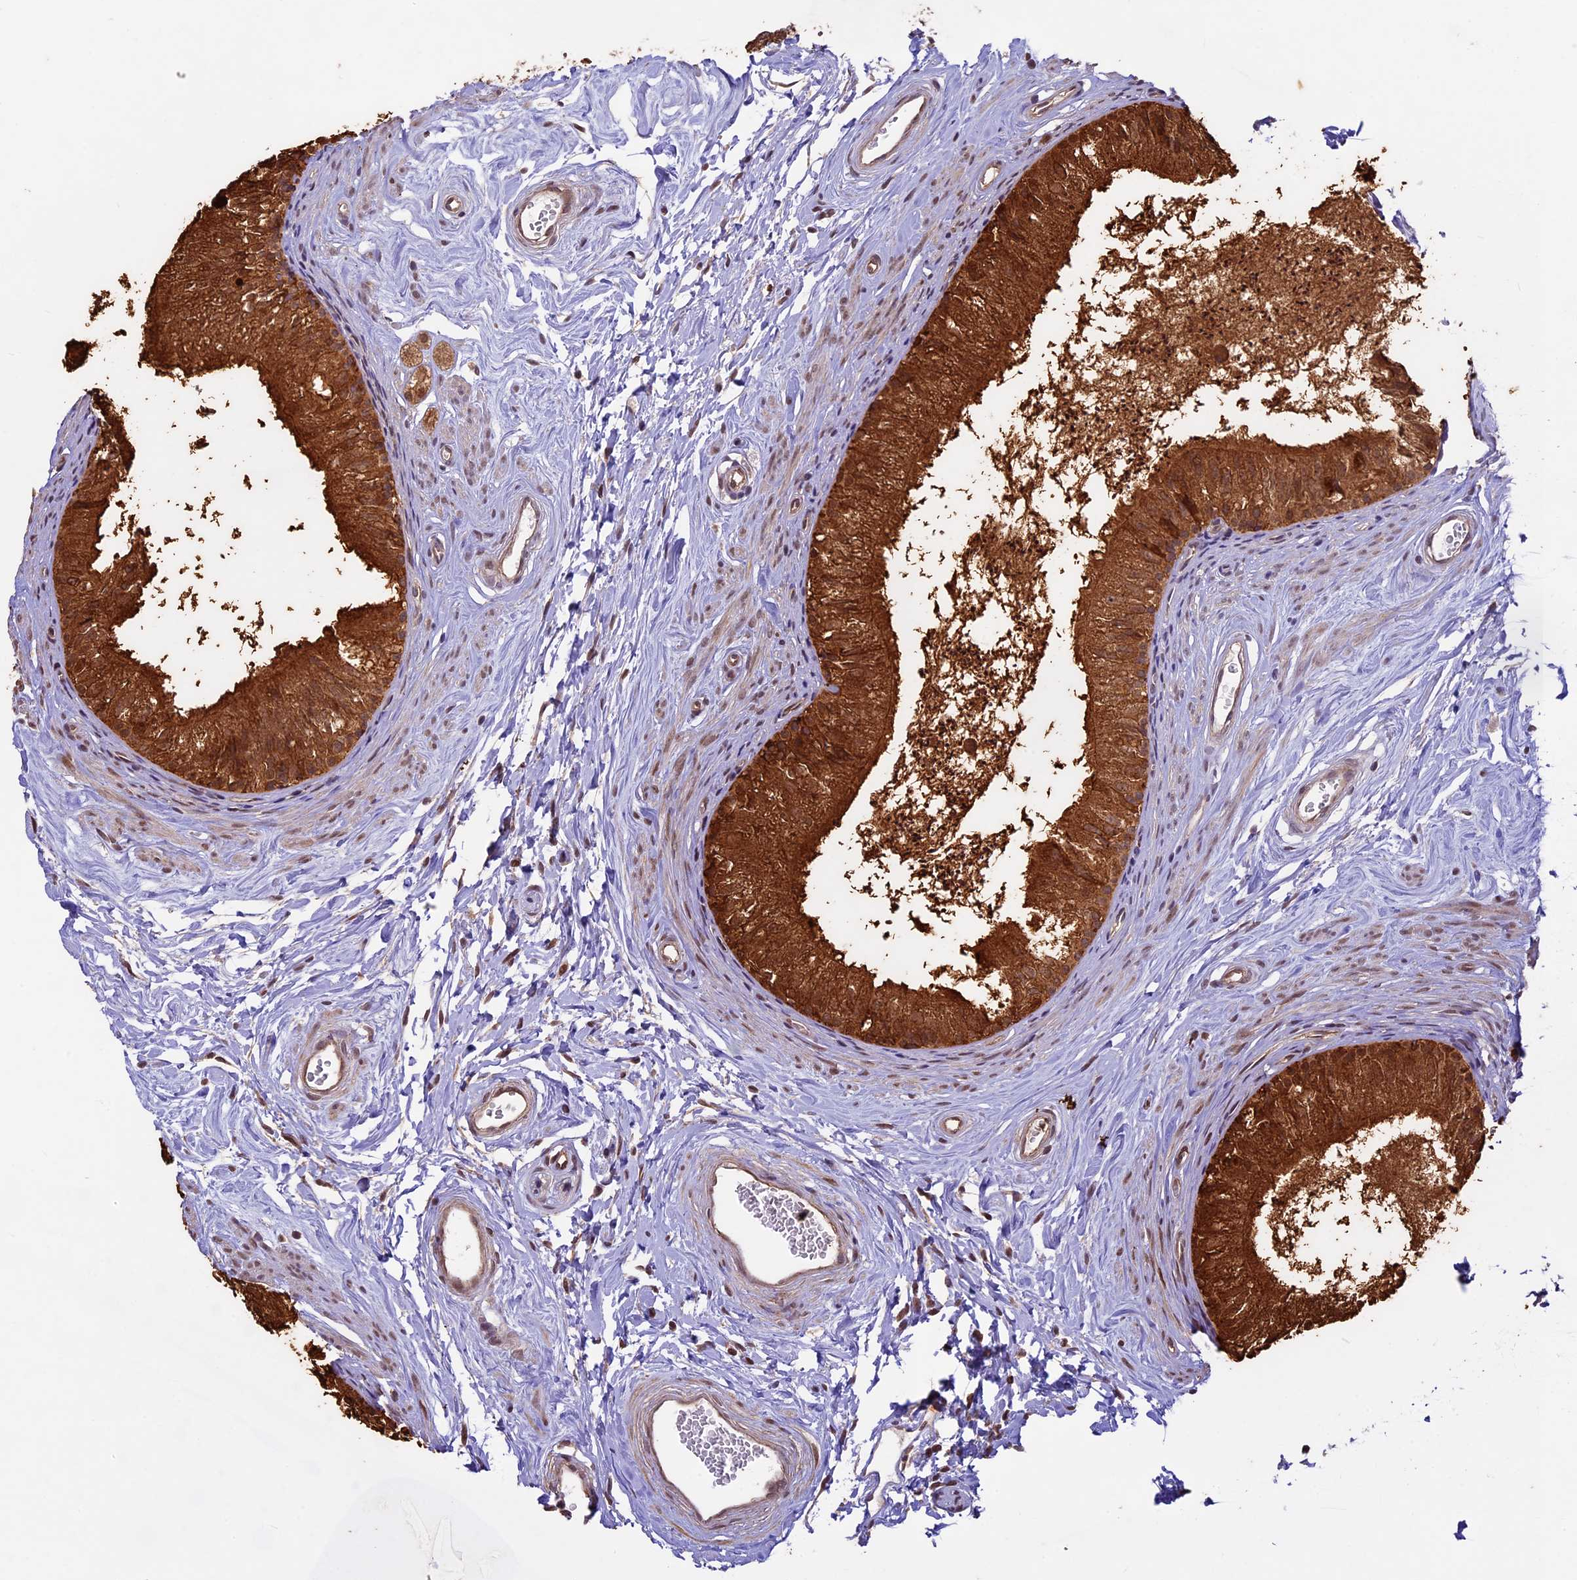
{"staining": {"intensity": "strong", "quantity": ">75%", "location": "cytoplasmic/membranous"}, "tissue": "epididymis", "cell_type": "Glandular cells", "image_type": "normal", "snomed": [{"axis": "morphology", "description": "Normal tissue, NOS"}, {"axis": "topography", "description": "Epididymis"}], "caption": "Strong cytoplasmic/membranous staining is appreciated in approximately >75% of glandular cells in benign epididymis.", "gene": "BCAS4", "patient": {"sex": "male", "age": 56}}